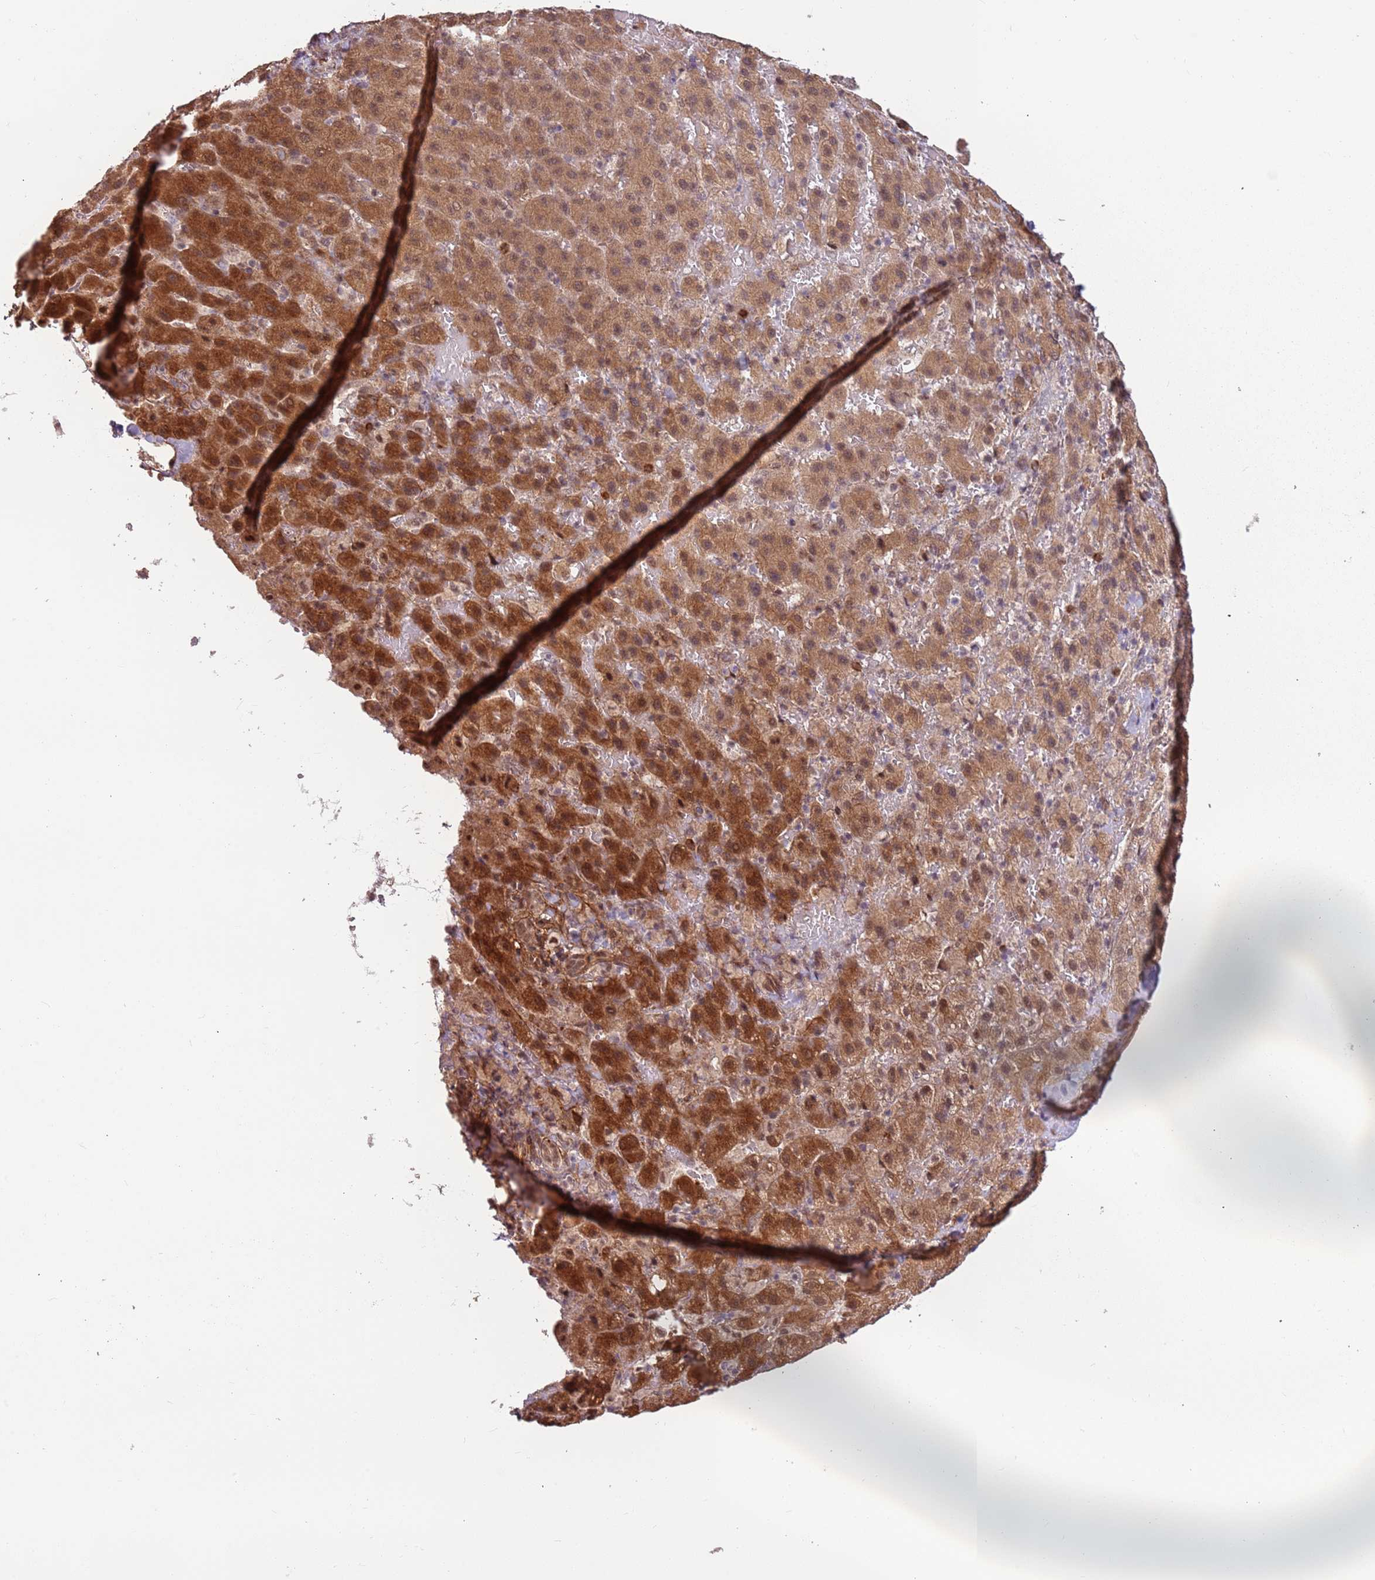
{"staining": {"intensity": "moderate", "quantity": ">75%", "location": "cytoplasmic/membranous,nuclear"}, "tissue": "liver cancer", "cell_type": "Tumor cells", "image_type": "cancer", "snomed": [{"axis": "morphology", "description": "Carcinoma, Hepatocellular, NOS"}, {"axis": "topography", "description": "Liver"}], "caption": "Brown immunohistochemical staining in liver hepatocellular carcinoma displays moderate cytoplasmic/membranous and nuclear staining in about >75% of tumor cells.", "gene": "POLR3H", "patient": {"sex": "female", "age": 58}}